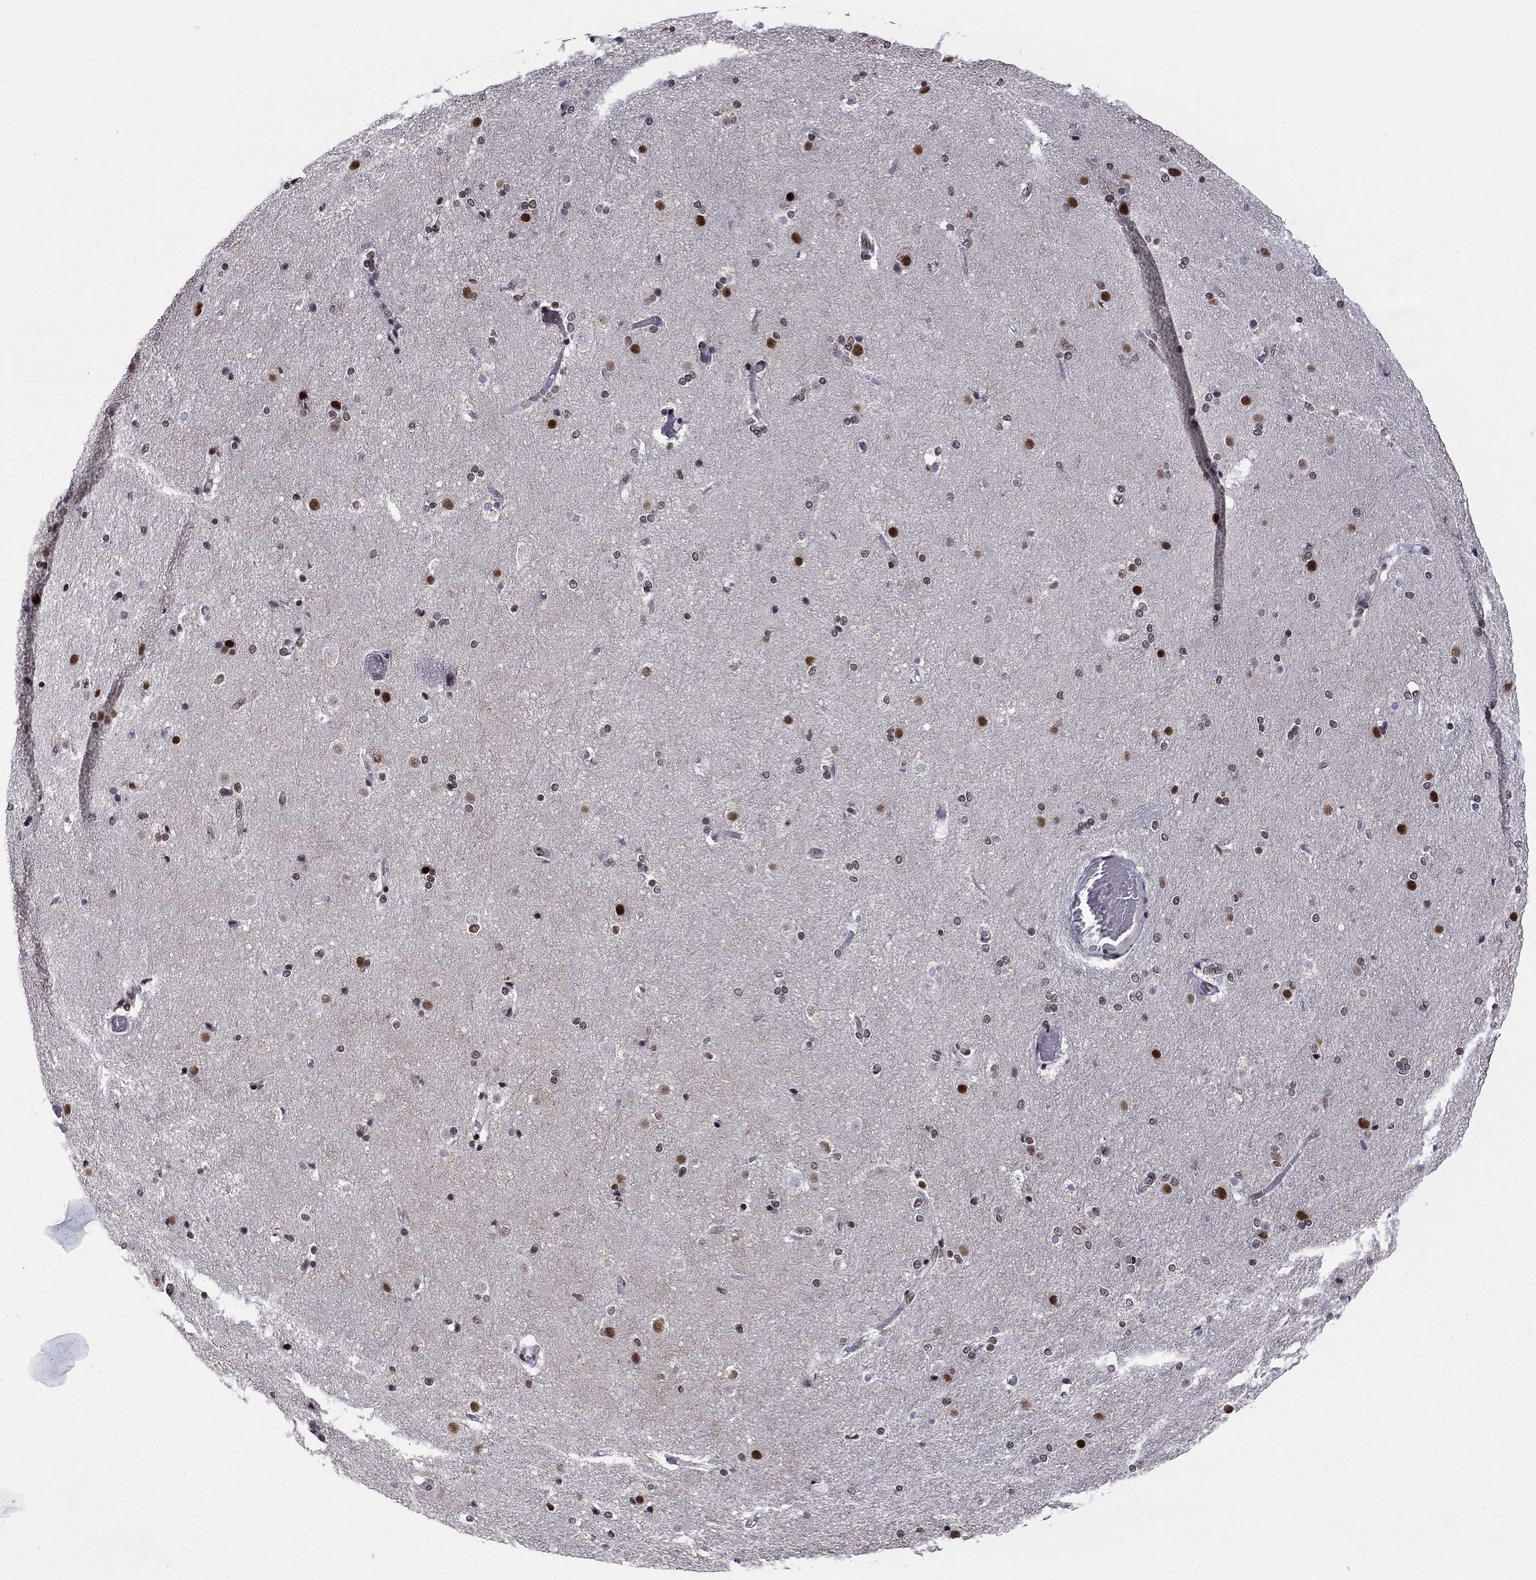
{"staining": {"intensity": "strong", "quantity": "<25%", "location": "nuclear"}, "tissue": "caudate", "cell_type": "Glial cells", "image_type": "normal", "snomed": [{"axis": "morphology", "description": "Normal tissue, NOS"}, {"axis": "topography", "description": "Lateral ventricle wall"}], "caption": "A high-resolution micrograph shows immunohistochemistry staining of unremarkable caudate, which exhibits strong nuclear positivity in about <25% of glial cells. The protein is stained brown, and the nuclei are stained in blue (DAB IHC with brightfield microscopy, high magnification).", "gene": "ETV5", "patient": {"sex": "female", "age": 71}}